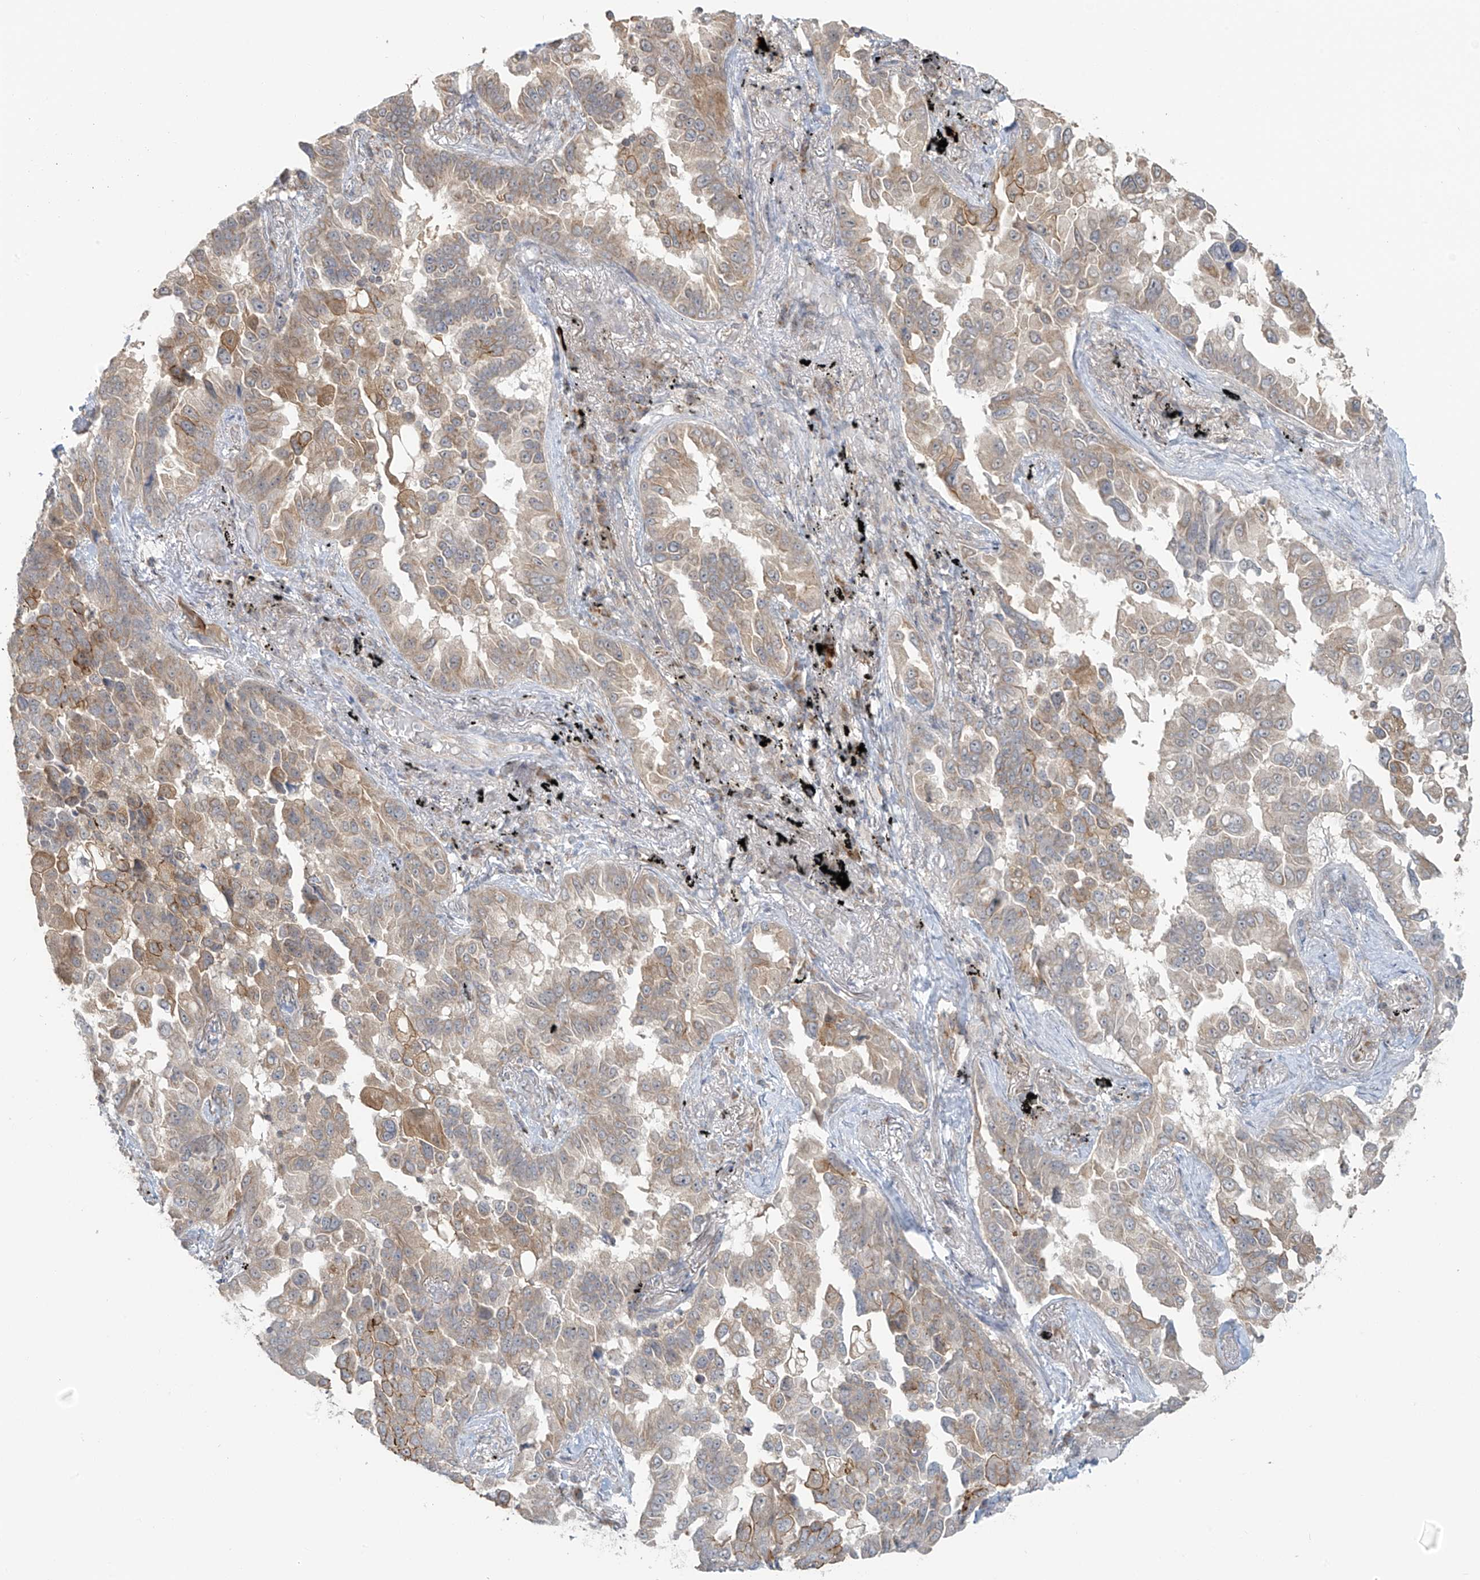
{"staining": {"intensity": "weak", "quantity": "<25%", "location": "cytoplasmic/membranous"}, "tissue": "lung cancer", "cell_type": "Tumor cells", "image_type": "cancer", "snomed": [{"axis": "morphology", "description": "Adenocarcinoma, NOS"}, {"axis": "topography", "description": "Lung"}], "caption": "Immunohistochemistry (IHC) micrograph of human adenocarcinoma (lung) stained for a protein (brown), which reveals no staining in tumor cells.", "gene": "HDDC2", "patient": {"sex": "female", "age": 67}}